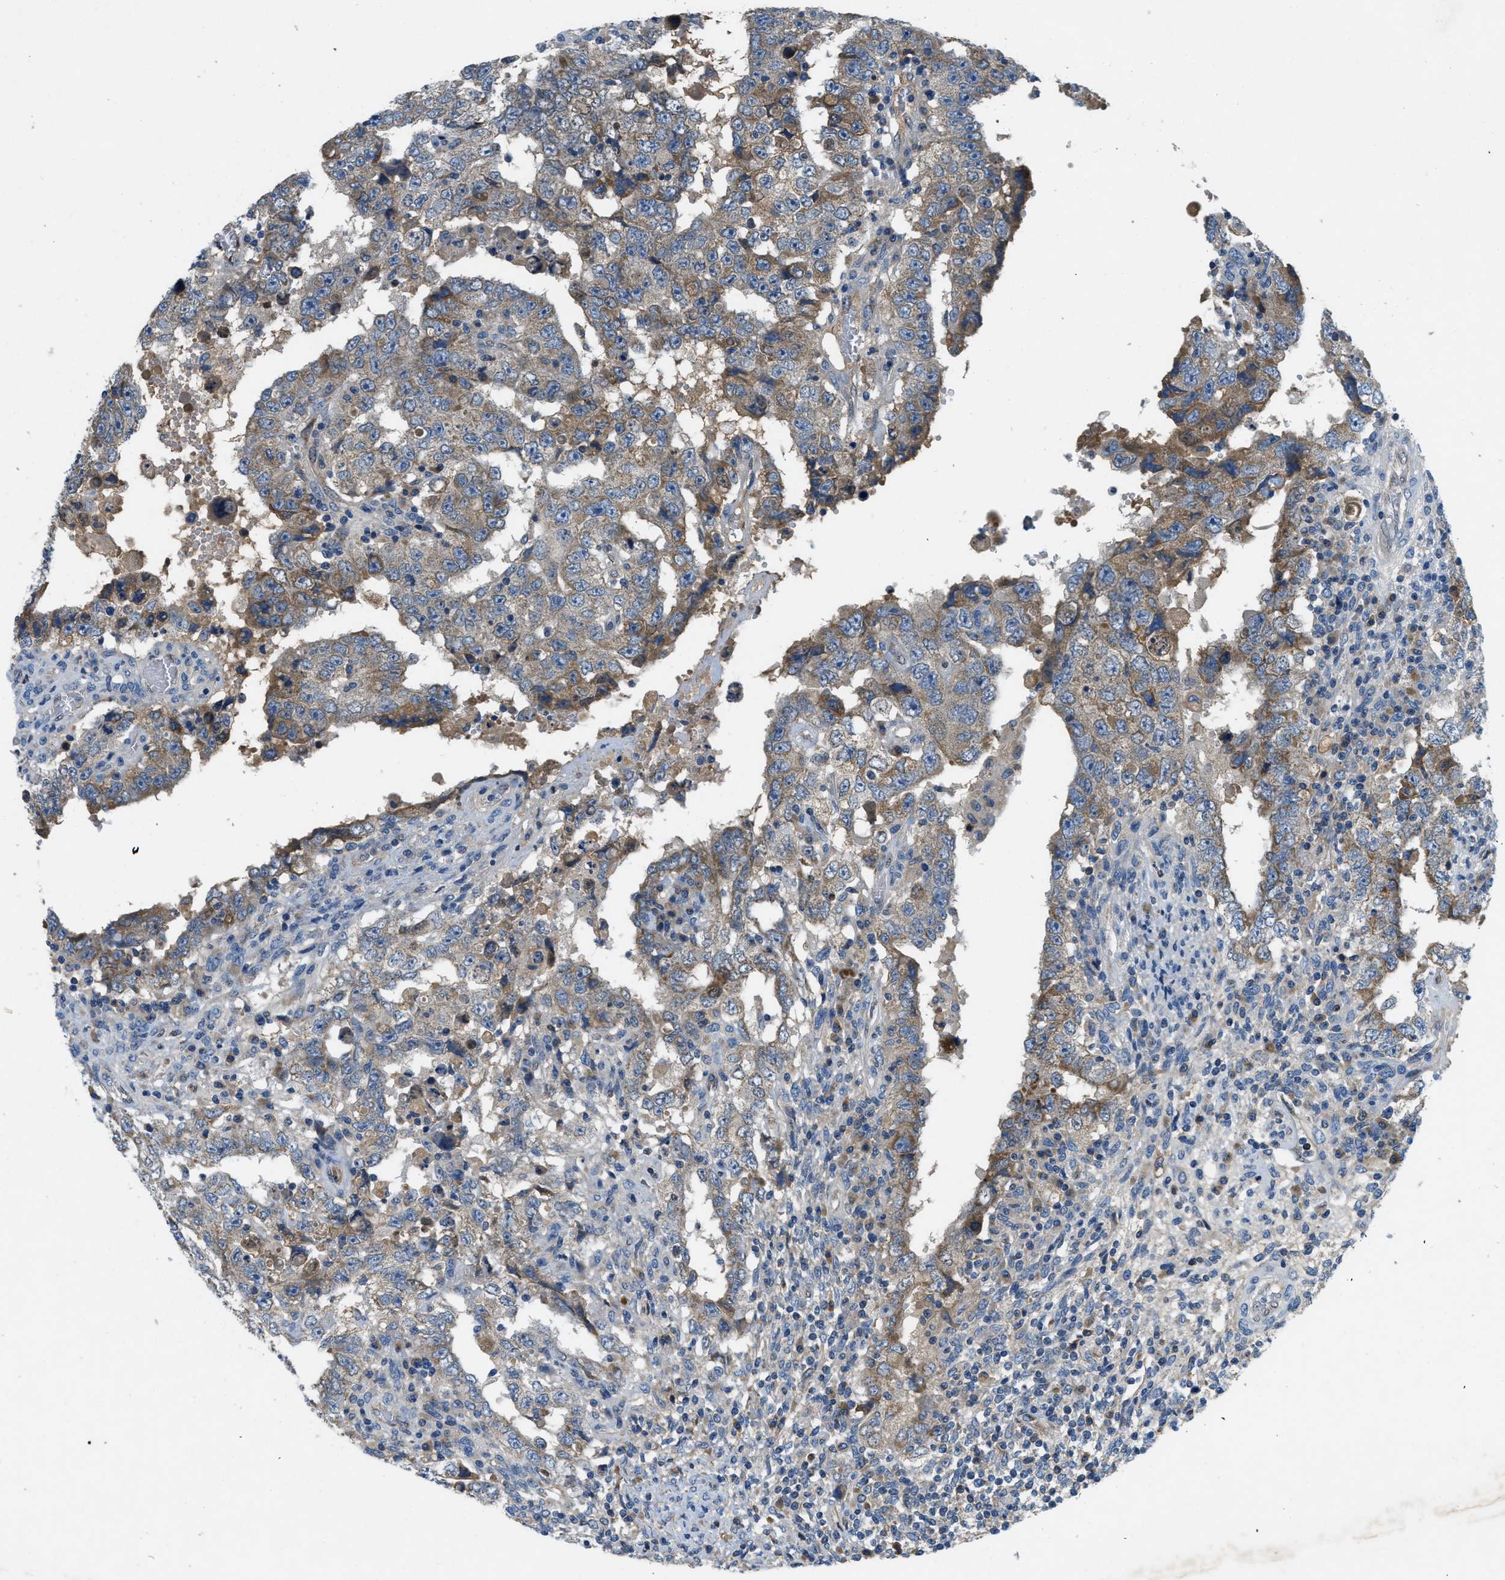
{"staining": {"intensity": "moderate", "quantity": "25%-75%", "location": "cytoplasmic/membranous"}, "tissue": "testis cancer", "cell_type": "Tumor cells", "image_type": "cancer", "snomed": [{"axis": "morphology", "description": "Carcinoma, Embryonal, NOS"}, {"axis": "topography", "description": "Testis"}], "caption": "A medium amount of moderate cytoplasmic/membranous positivity is identified in about 25%-75% of tumor cells in testis cancer (embryonal carcinoma) tissue.", "gene": "PNKD", "patient": {"sex": "male", "age": 26}}